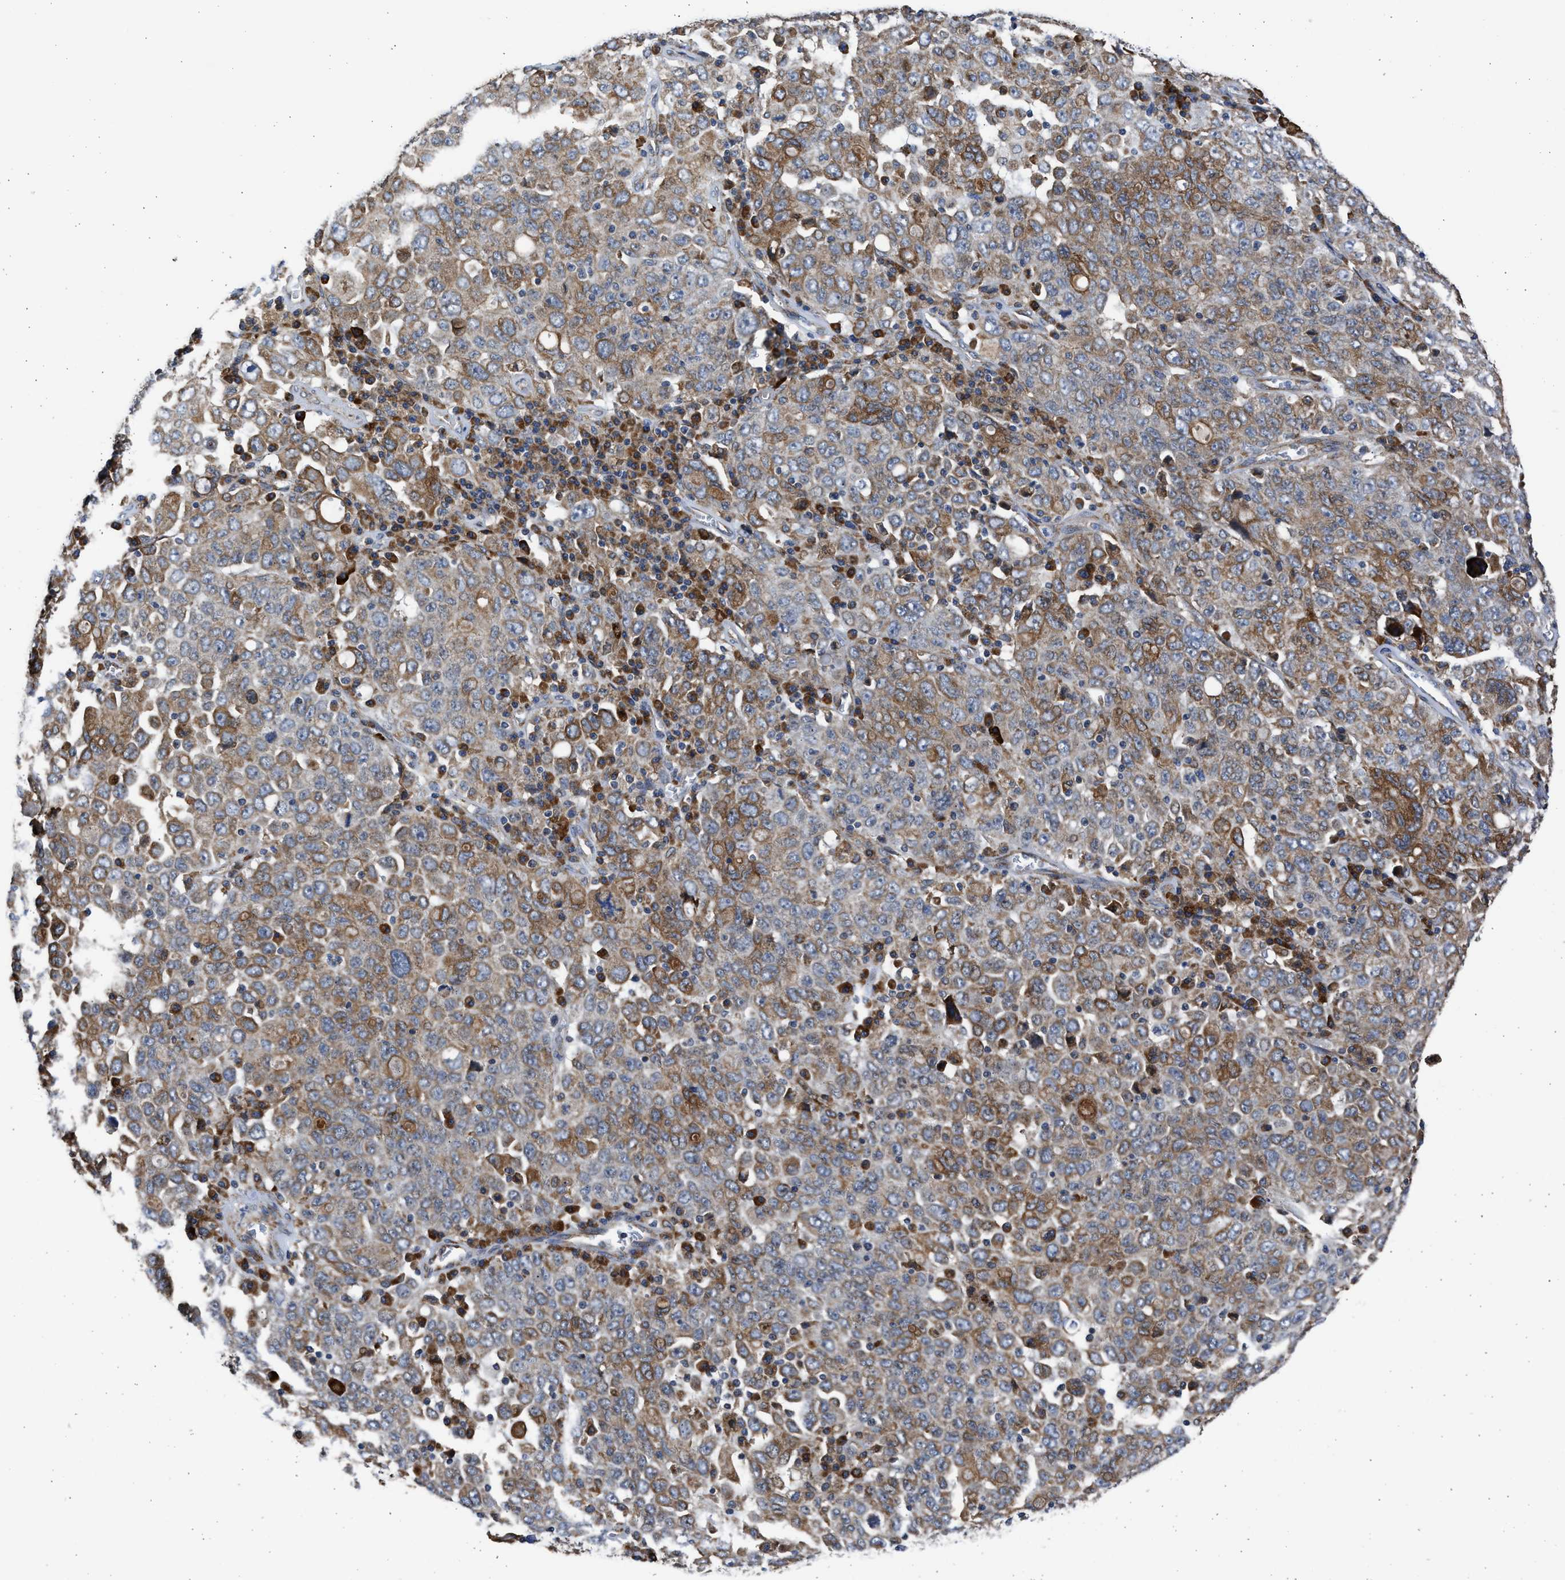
{"staining": {"intensity": "moderate", "quantity": ">75%", "location": "cytoplasmic/membranous"}, "tissue": "ovarian cancer", "cell_type": "Tumor cells", "image_type": "cancer", "snomed": [{"axis": "morphology", "description": "Carcinoma, endometroid"}, {"axis": "topography", "description": "Ovary"}], "caption": "Moderate cytoplasmic/membranous positivity is identified in approximately >75% of tumor cells in ovarian cancer. (DAB IHC with brightfield microscopy, high magnification).", "gene": "PLD2", "patient": {"sex": "female", "age": 62}}